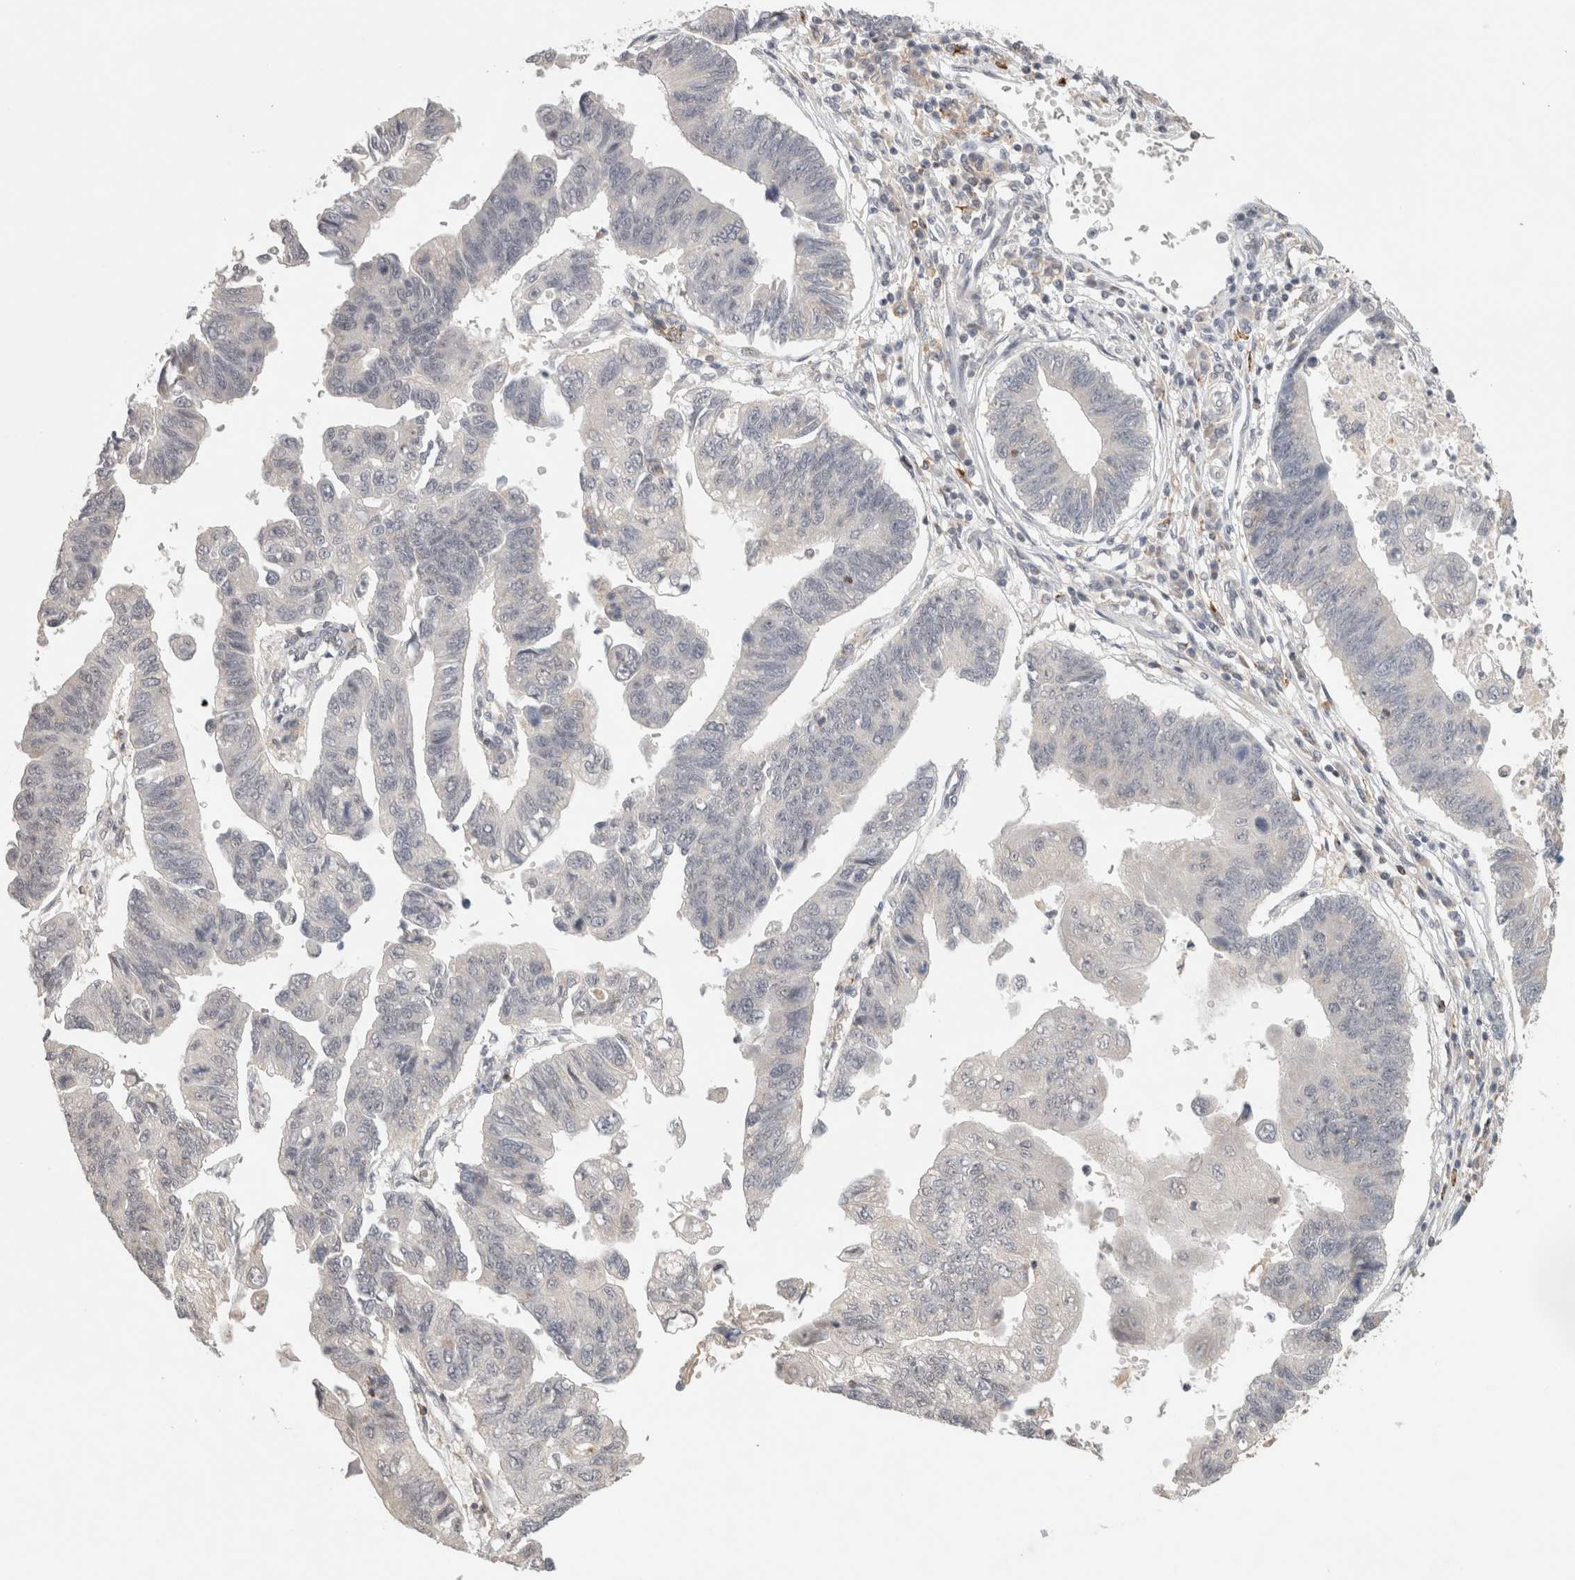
{"staining": {"intensity": "negative", "quantity": "none", "location": "none"}, "tissue": "stomach cancer", "cell_type": "Tumor cells", "image_type": "cancer", "snomed": [{"axis": "morphology", "description": "Adenocarcinoma, NOS"}, {"axis": "topography", "description": "Stomach"}], "caption": "Immunohistochemistry photomicrograph of human stomach adenocarcinoma stained for a protein (brown), which reveals no staining in tumor cells. The staining is performed using DAB brown chromogen with nuclei counter-stained in using hematoxylin.", "gene": "HAVCR2", "patient": {"sex": "male", "age": 59}}